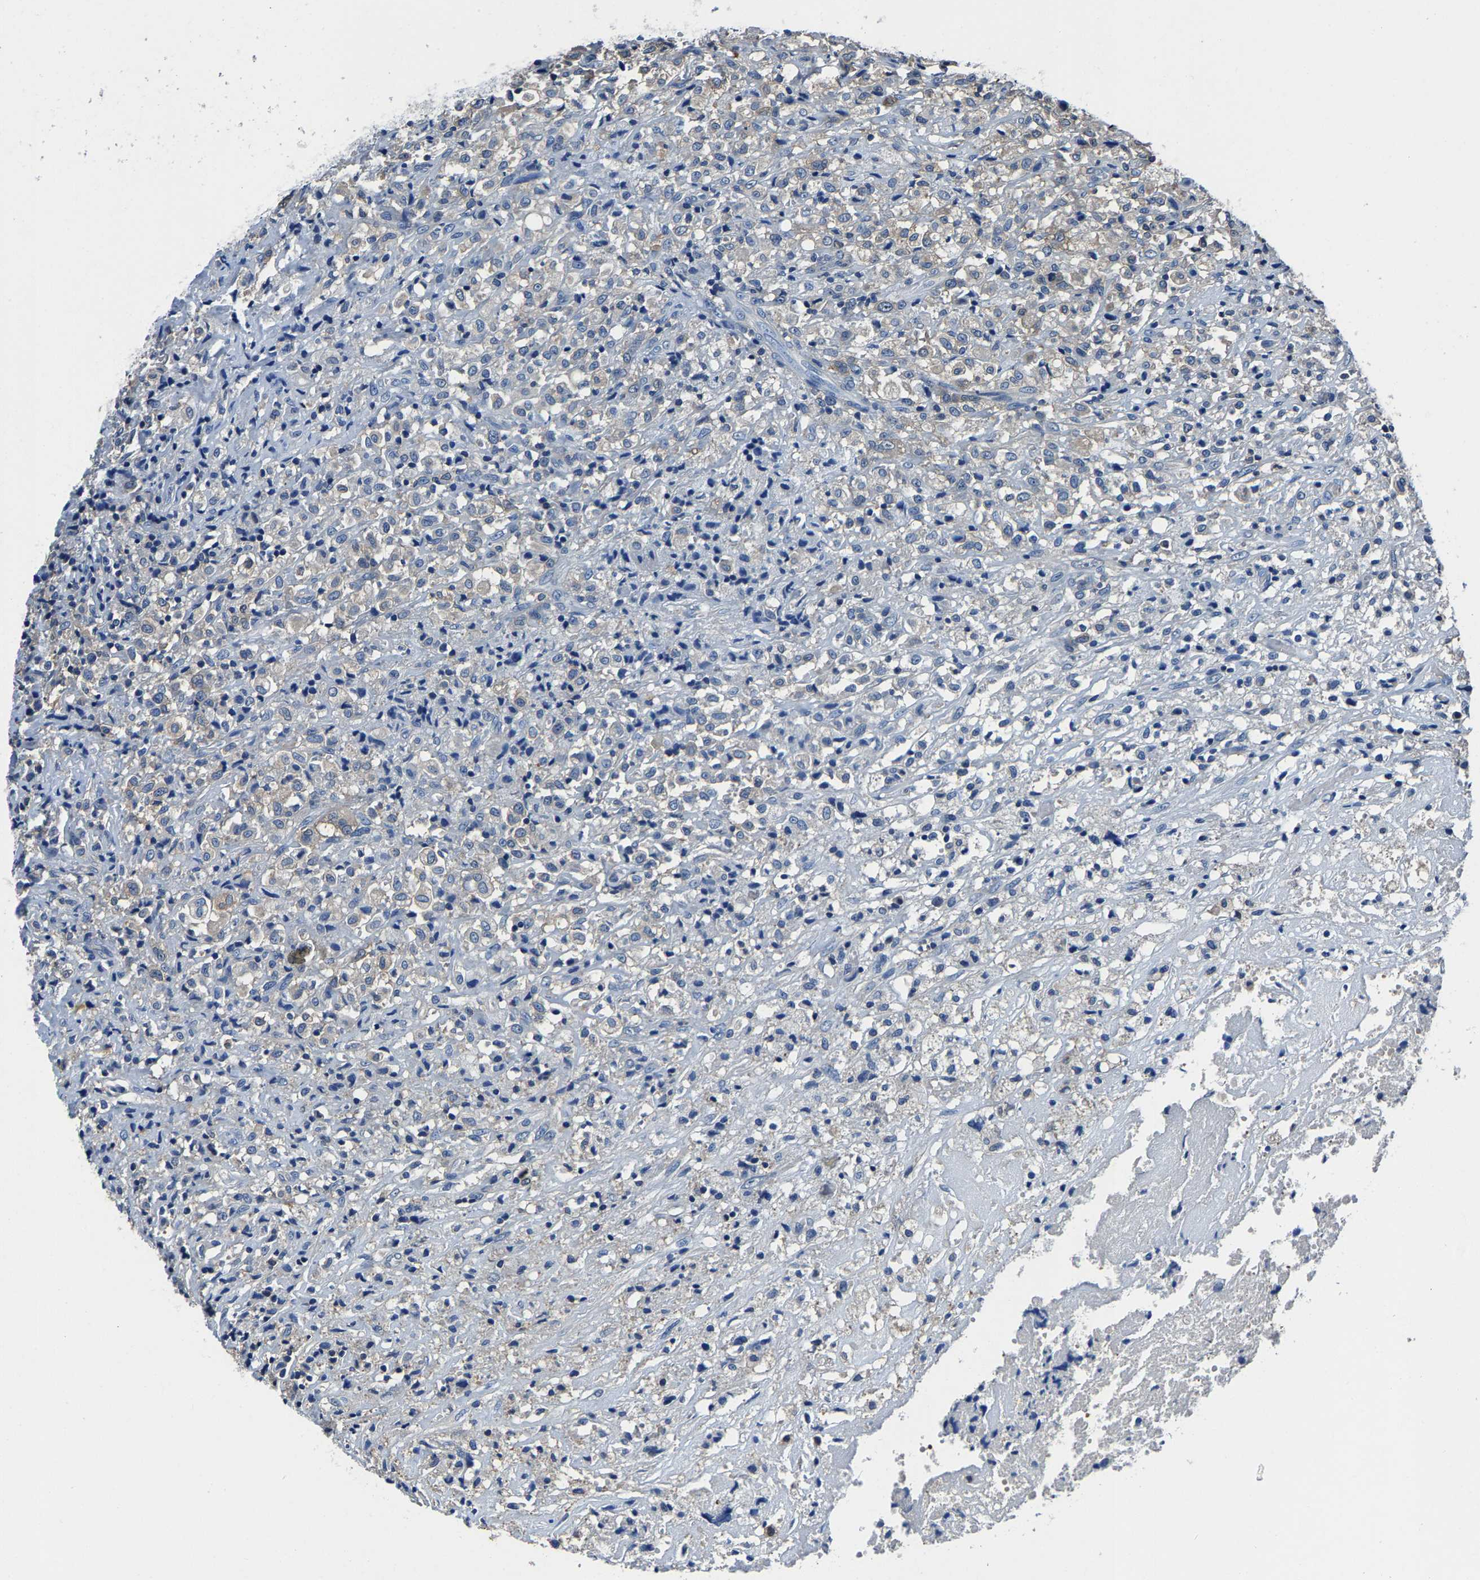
{"staining": {"intensity": "negative", "quantity": "none", "location": "none"}, "tissue": "testis cancer", "cell_type": "Tumor cells", "image_type": "cancer", "snomed": [{"axis": "morphology", "description": "Carcinoma, Embryonal, NOS"}, {"axis": "topography", "description": "Testis"}], "caption": "IHC micrograph of embryonal carcinoma (testis) stained for a protein (brown), which shows no staining in tumor cells.", "gene": "ALDOB", "patient": {"sex": "male", "age": 2}}